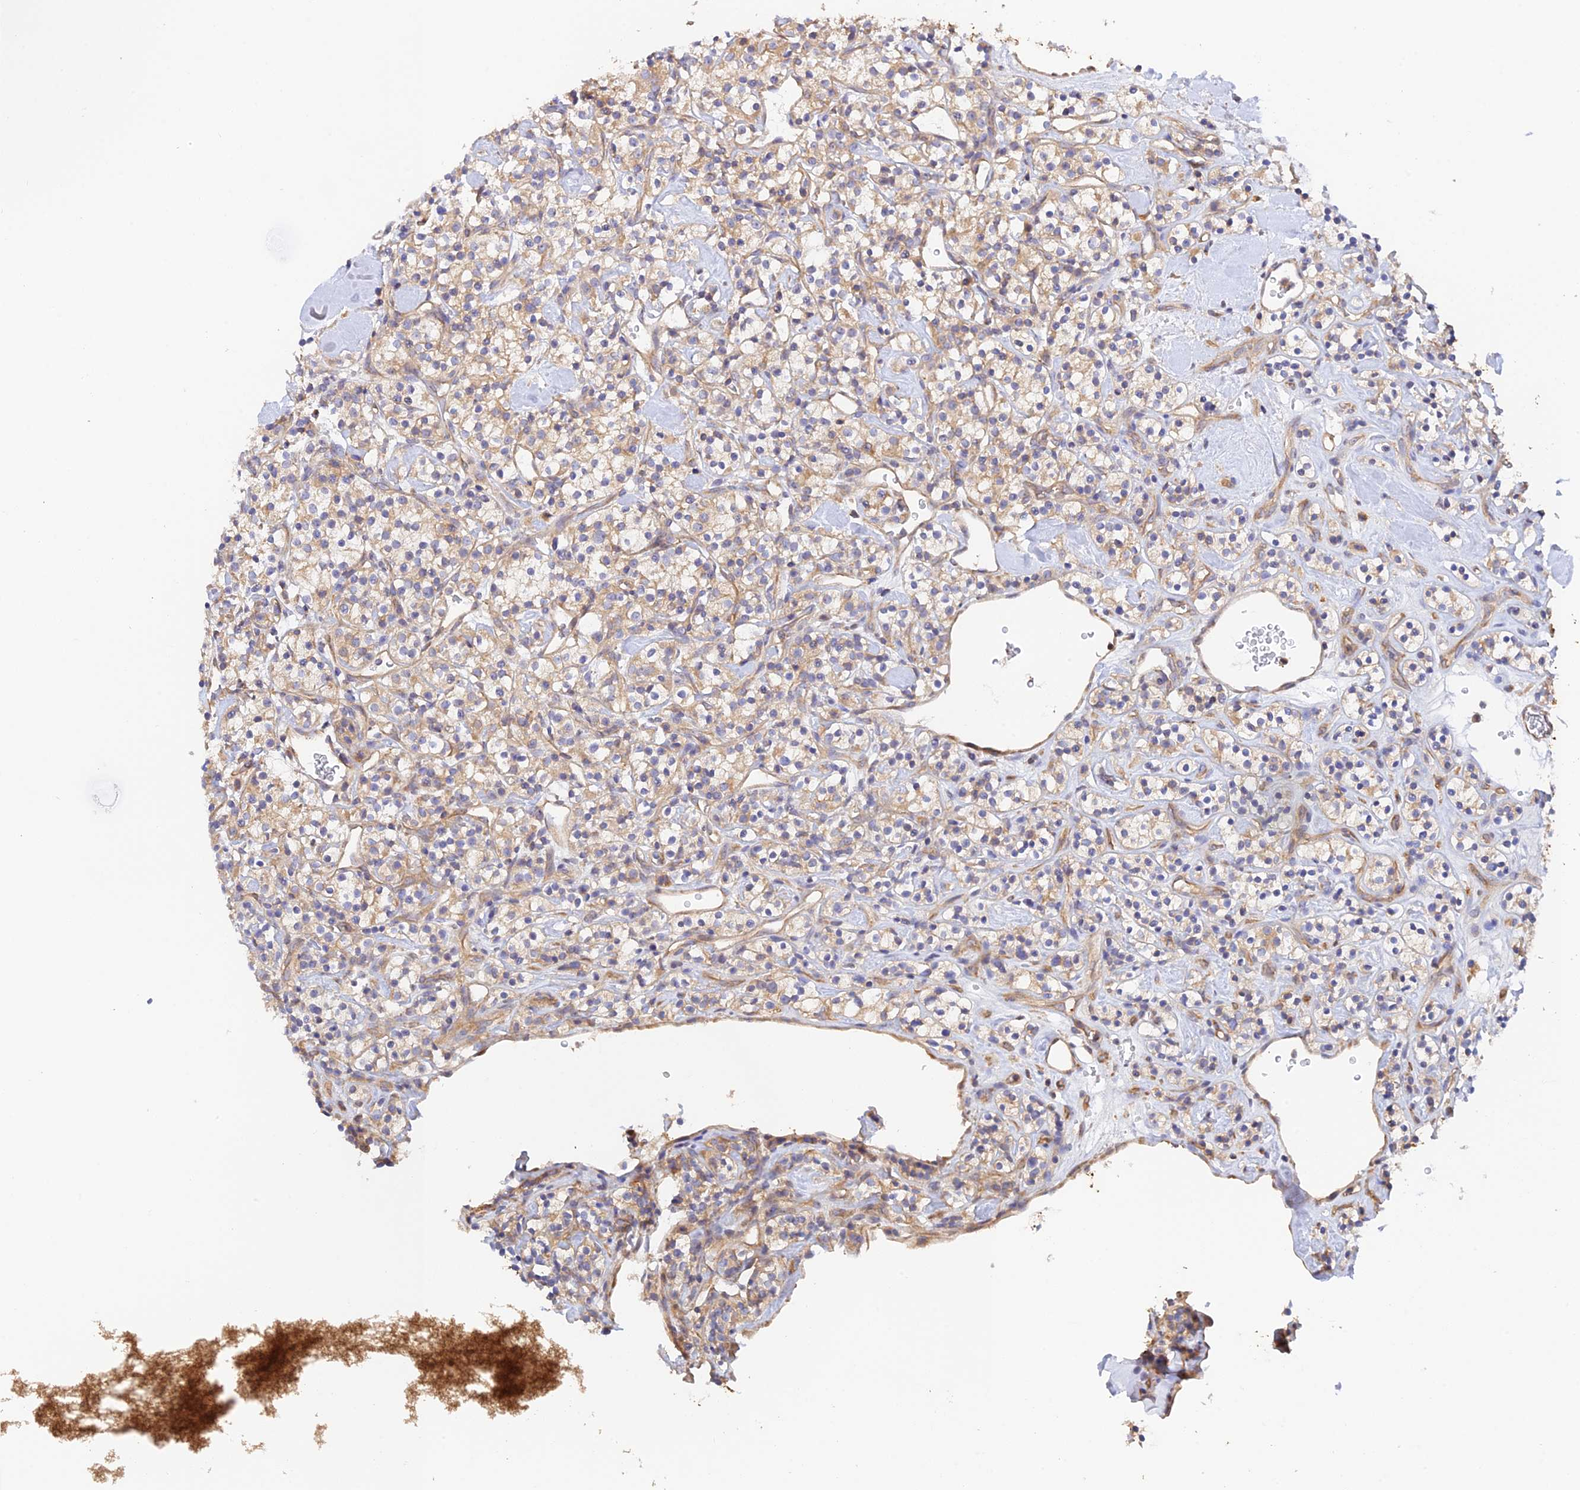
{"staining": {"intensity": "weak", "quantity": ">75%", "location": "cytoplasmic/membranous"}, "tissue": "renal cancer", "cell_type": "Tumor cells", "image_type": "cancer", "snomed": [{"axis": "morphology", "description": "Adenocarcinoma, NOS"}, {"axis": "topography", "description": "Kidney"}], "caption": "Human renal adenocarcinoma stained for a protein (brown) shows weak cytoplasmic/membranous positive expression in about >75% of tumor cells.", "gene": "MYO9A", "patient": {"sex": "male", "age": 77}}